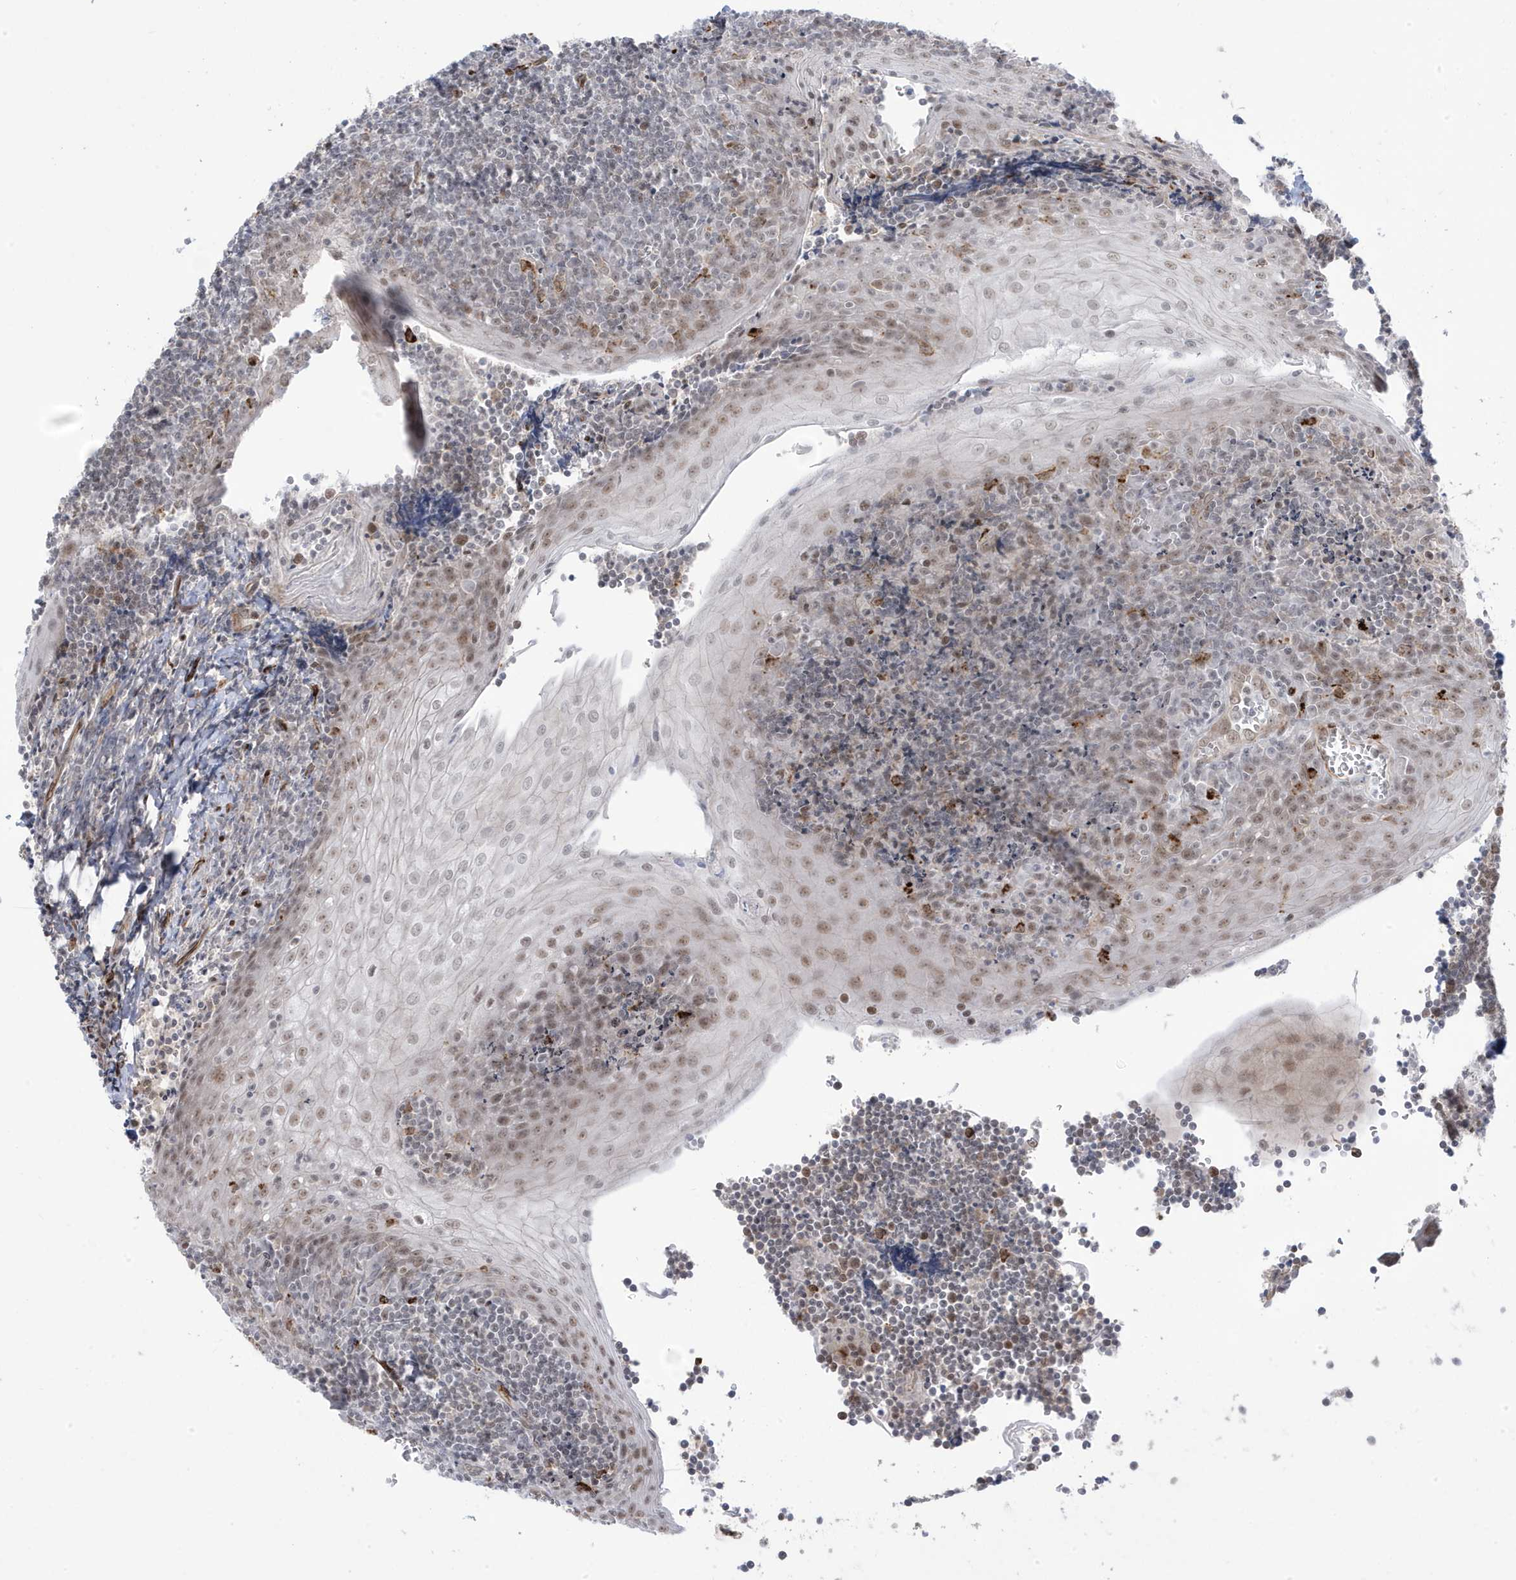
{"staining": {"intensity": "moderate", "quantity": ">75%", "location": "nuclear"}, "tissue": "tonsil", "cell_type": "Germinal center cells", "image_type": "normal", "snomed": [{"axis": "morphology", "description": "Normal tissue, NOS"}, {"axis": "topography", "description": "Tonsil"}], "caption": "This is an image of immunohistochemistry (IHC) staining of normal tonsil, which shows moderate positivity in the nuclear of germinal center cells.", "gene": "ADAMTSL3", "patient": {"sex": "male", "age": 27}}